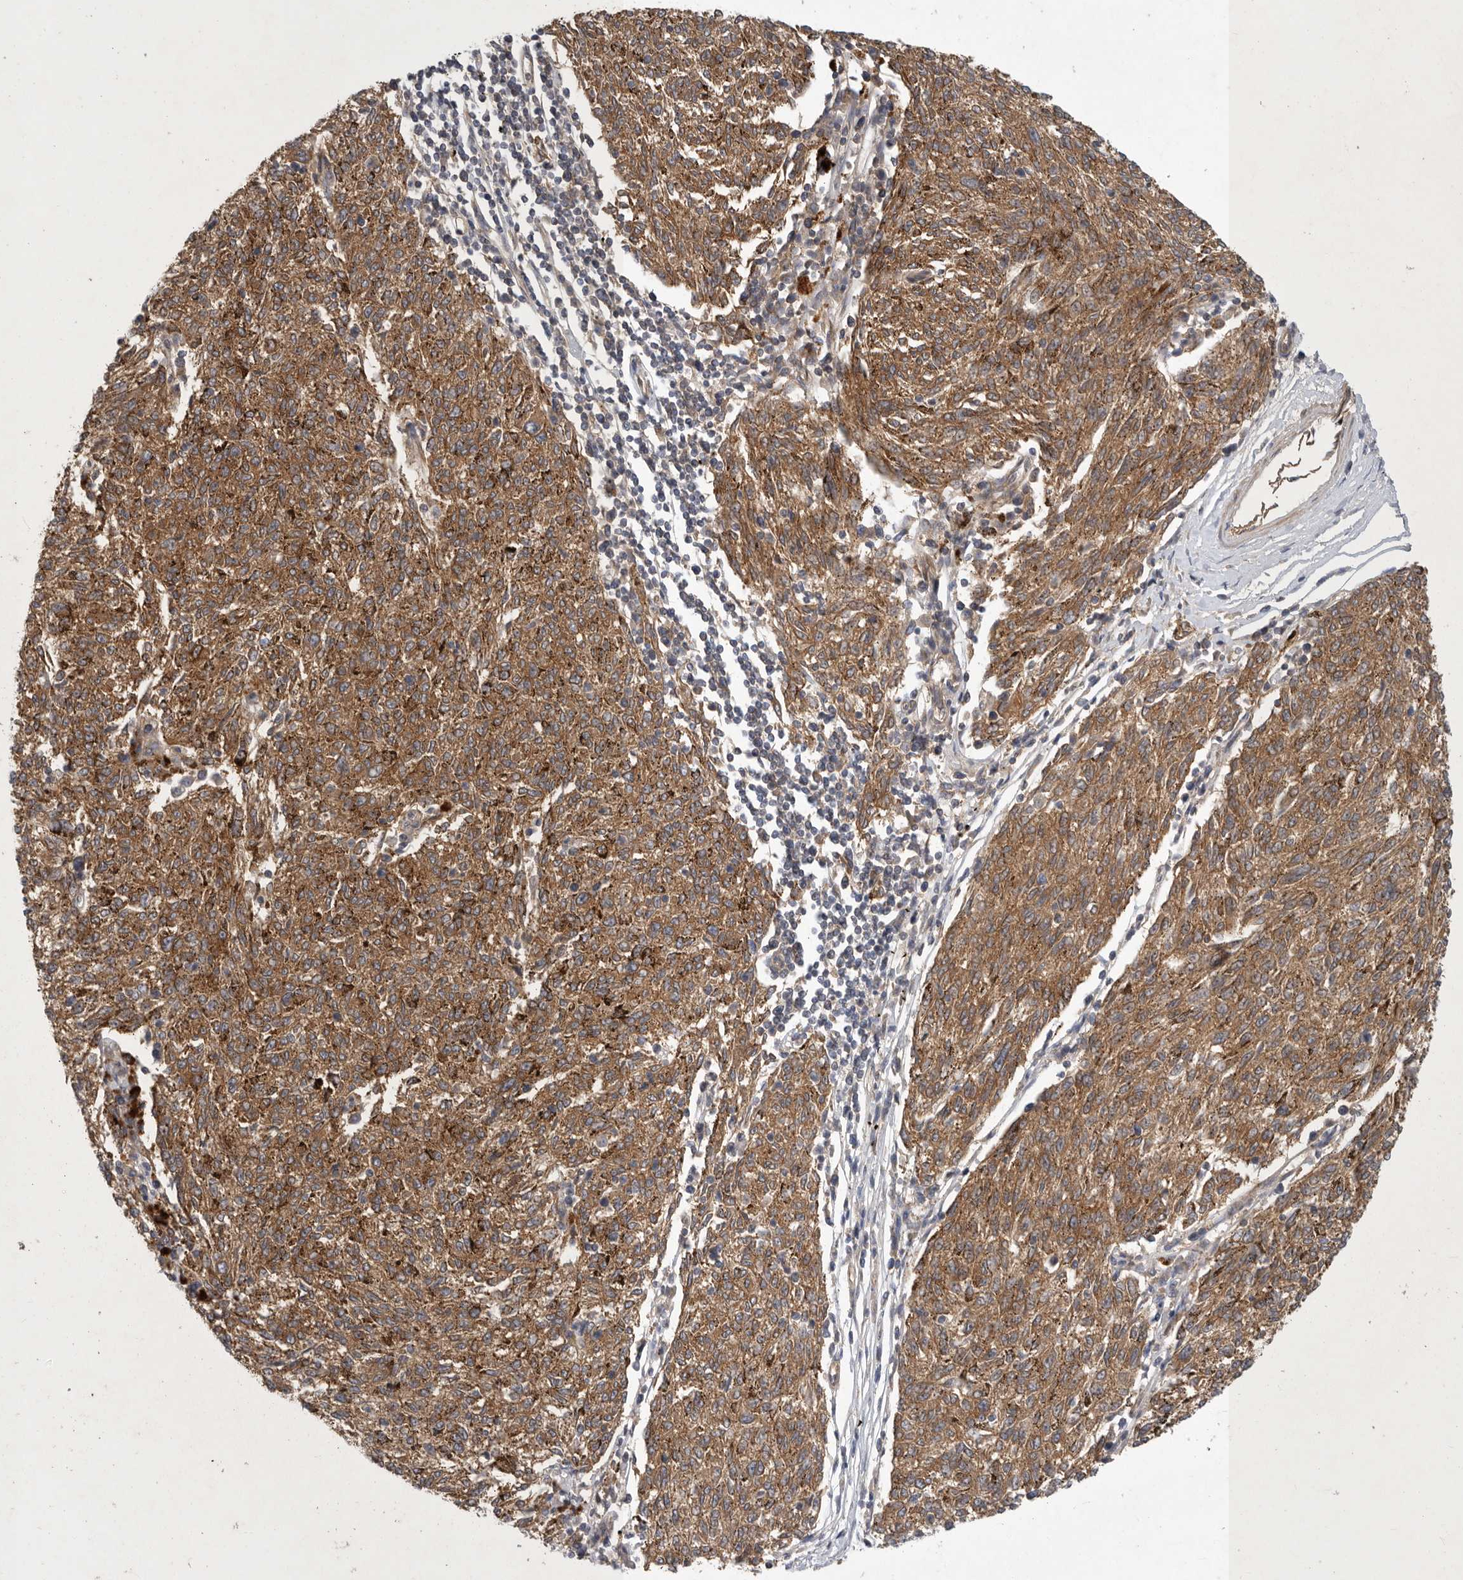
{"staining": {"intensity": "moderate", "quantity": ">75%", "location": "cytoplasmic/membranous"}, "tissue": "melanoma", "cell_type": "Tumor cells", "image_type": "cancer", "snomed": [{"axis": "morphology", "description": "Malignant melanoma, NOS"}, {"axis": "topography", "description": "Skin"}], "caption": "A medium amount of moderate cytoplasmic/membranous staining is identified in about >75% of tumor cells in melanoma tissue. Using DAB (3,3'-diaminobenzidine) (brown) and hematoxylin (blue) stains, captured at high magnification using brightfield microscopy.", "gene": "MLPH", "patient": {"sex": "female", "age": 72}}